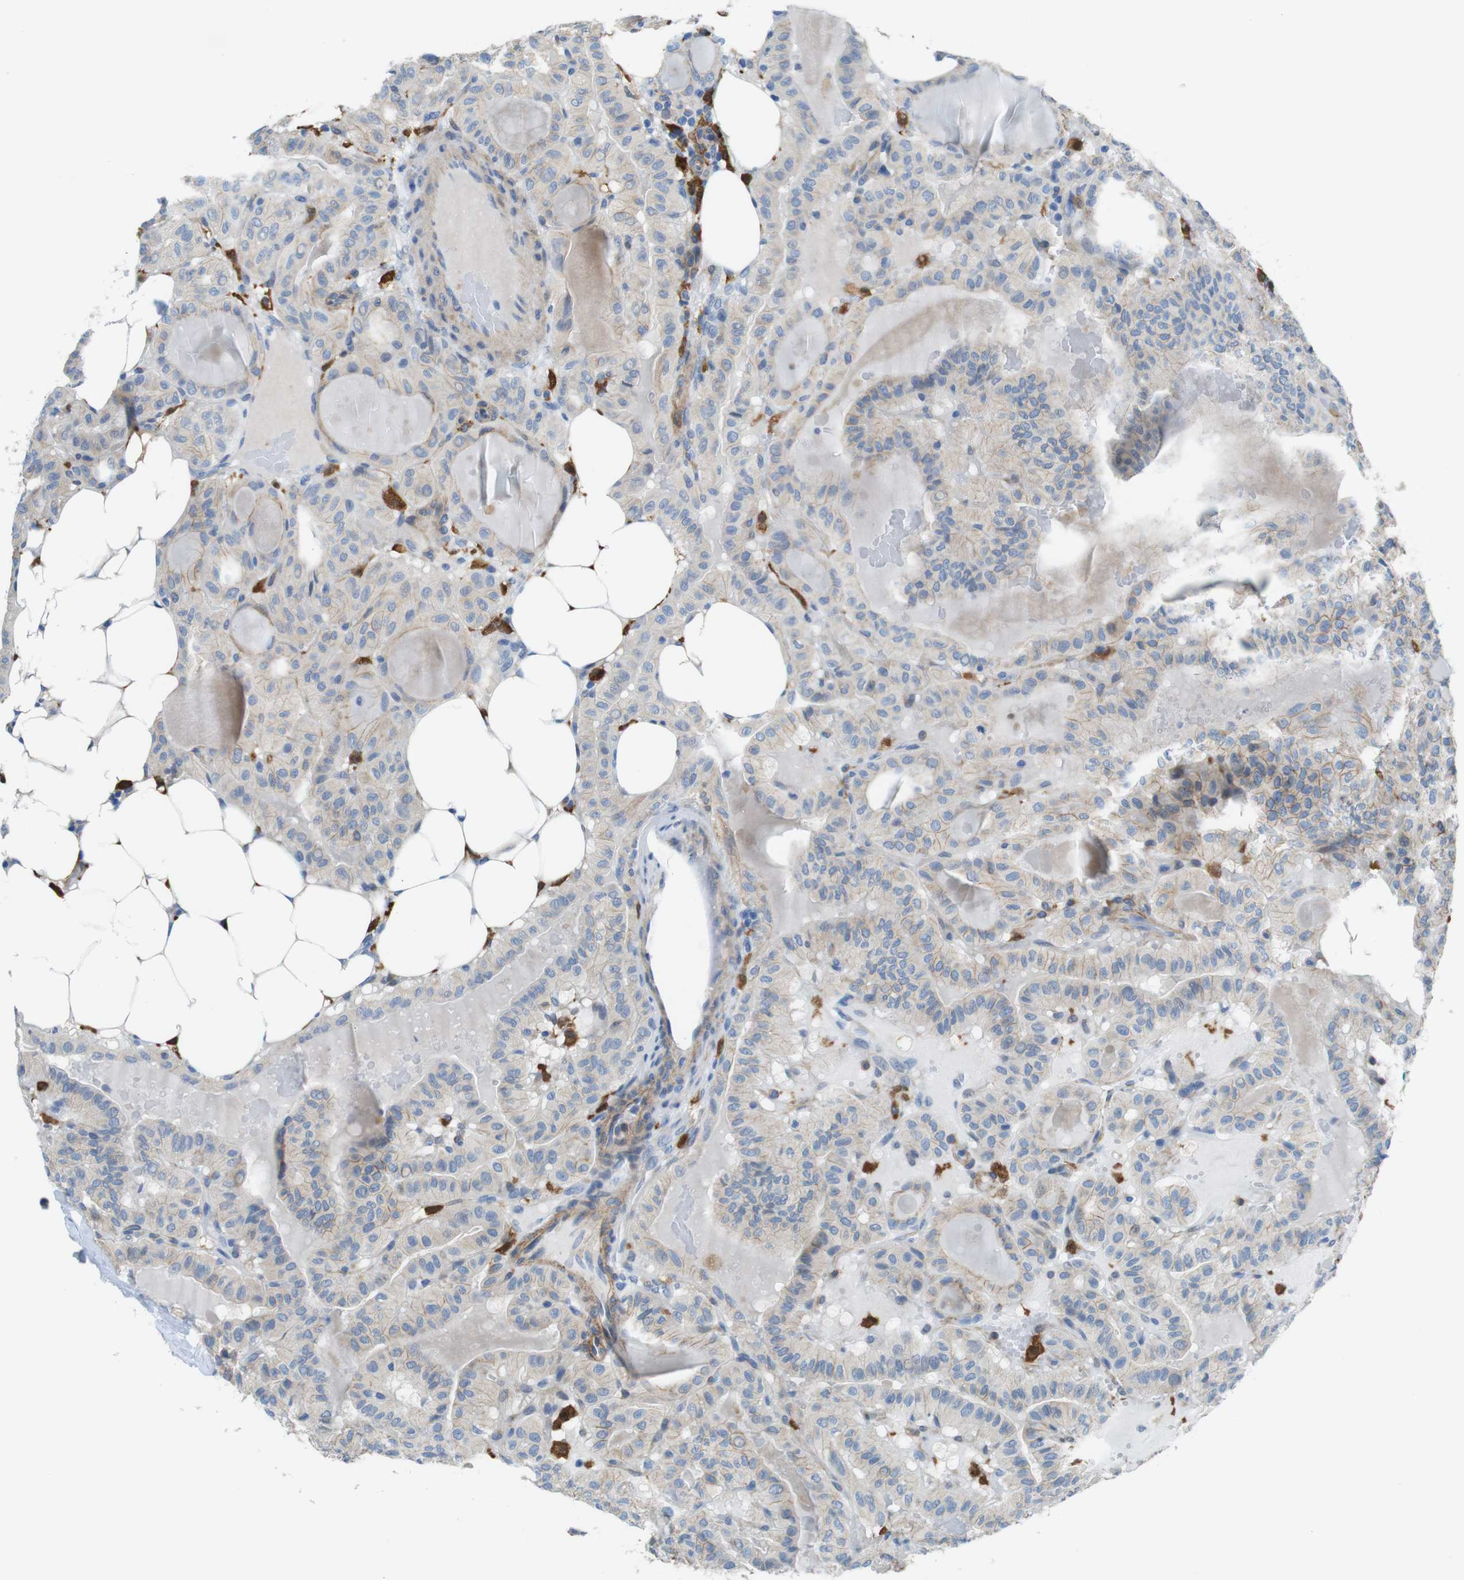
{"staining": {"intensity": "moderate", "quantity": "25%-75%", "location": "cytoplasmic/membranous"}, "tissue": "thyroid cancer", "cell_type": "Tumor cells", "image_type": "cancer", "snomed": [{"axis": "morphology", "description": "Papillary adenocarcinoma, NOS"}, {"axis": "topography", "description": "Thyroid gland"}], "caption": "Human thyroid cancer stained with a protein marker displays moderate staining in tumor cells.", "gene": "CLMN", "patient": {"sex": "male", "age": 77}}